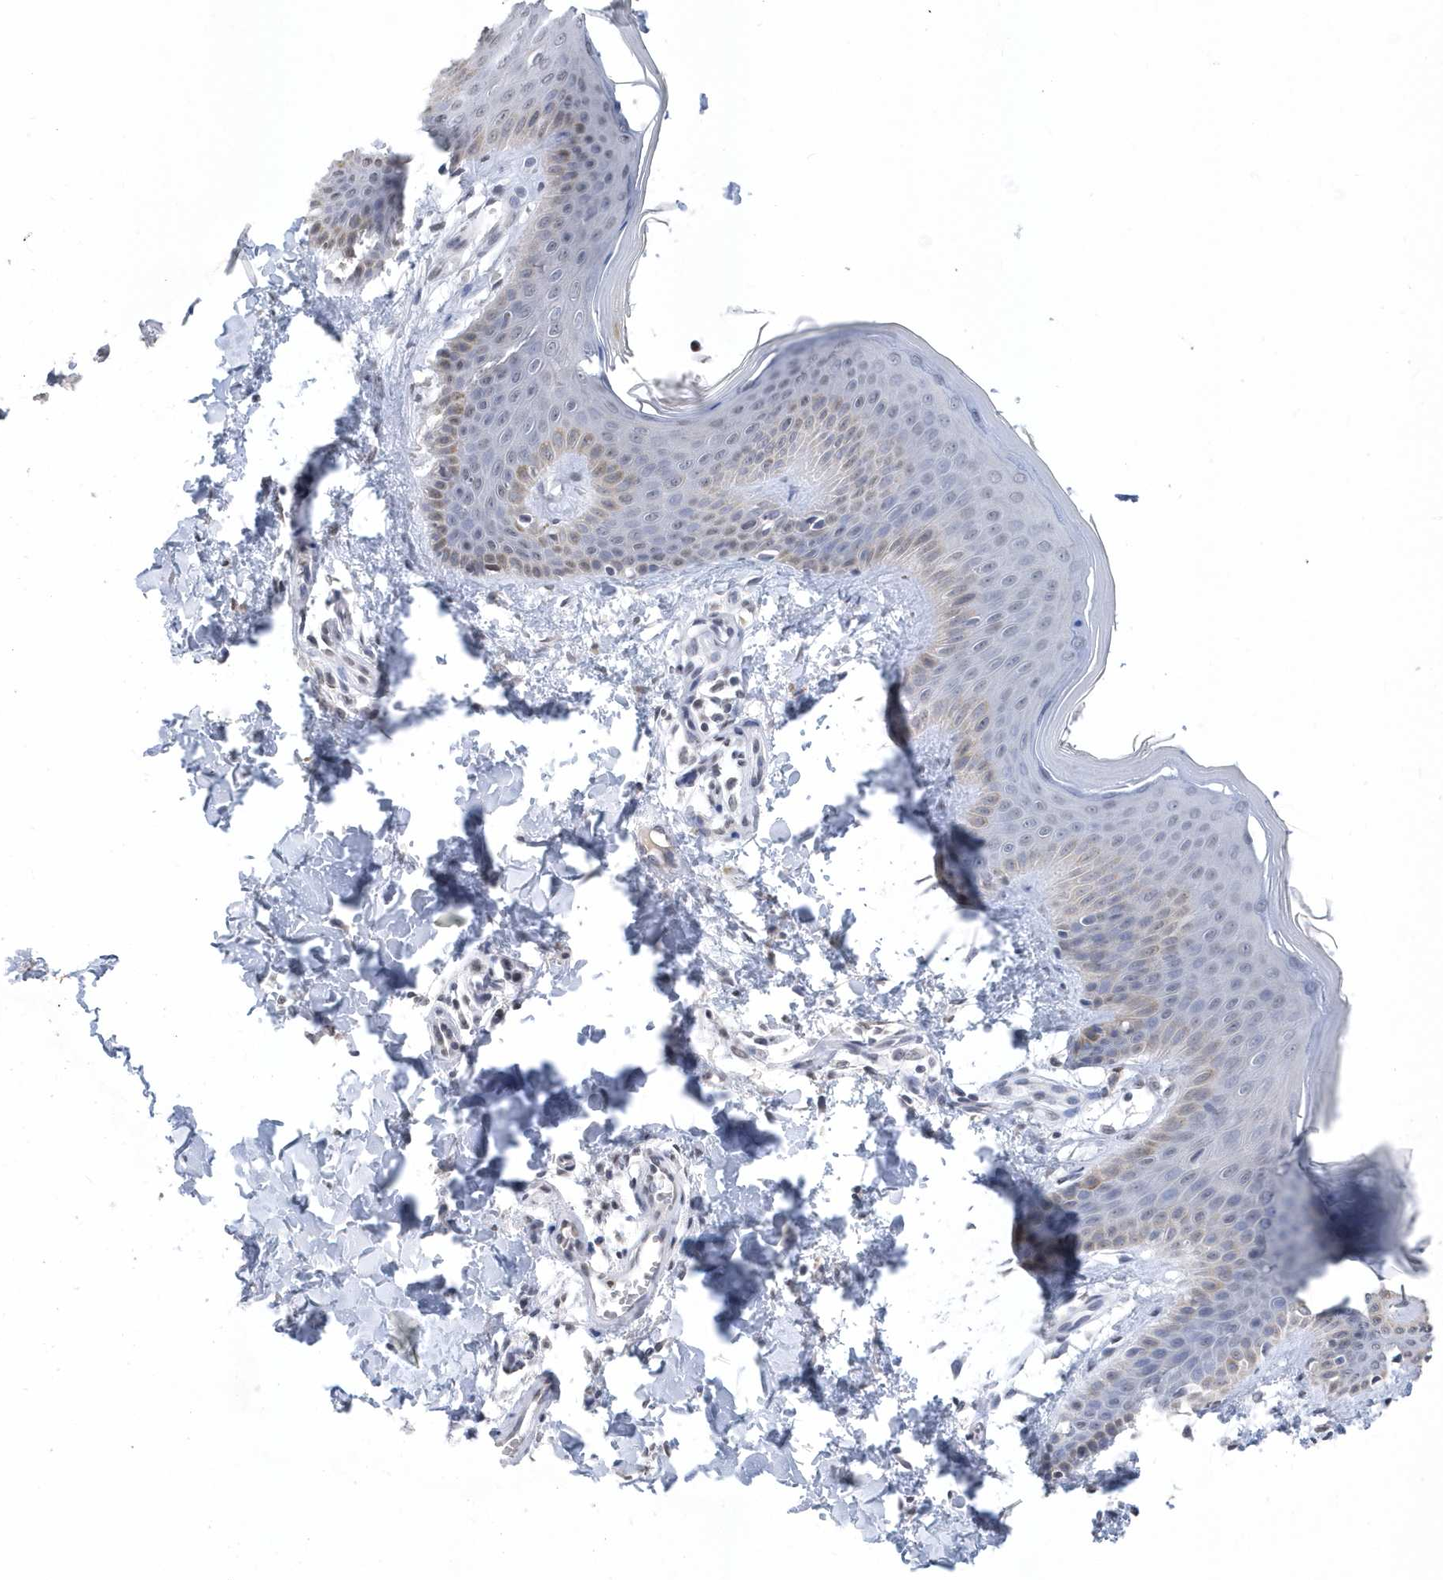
{"staining": {"intensity": "weak", "quantity": ">75%", "location": "cytoplasmic/membranous"}, "tissue": "skin", "cell_type": "Fibroblasts", "image_type": "normal", "snomed": [{"axis": "morphology", "description": "Normal tissue, NOS"}, {"axis": "topography", "description": "Skin"}], "caption": "DAB (3,3'-diaminobenzidine) immunohistochemical staining of benign skin displays weak cytoplasmic/membranous protein expression in approximately >75% of fibroblasts.", "gene": "VWA5B2", "patient": {"sex": "male", "age": 36}}